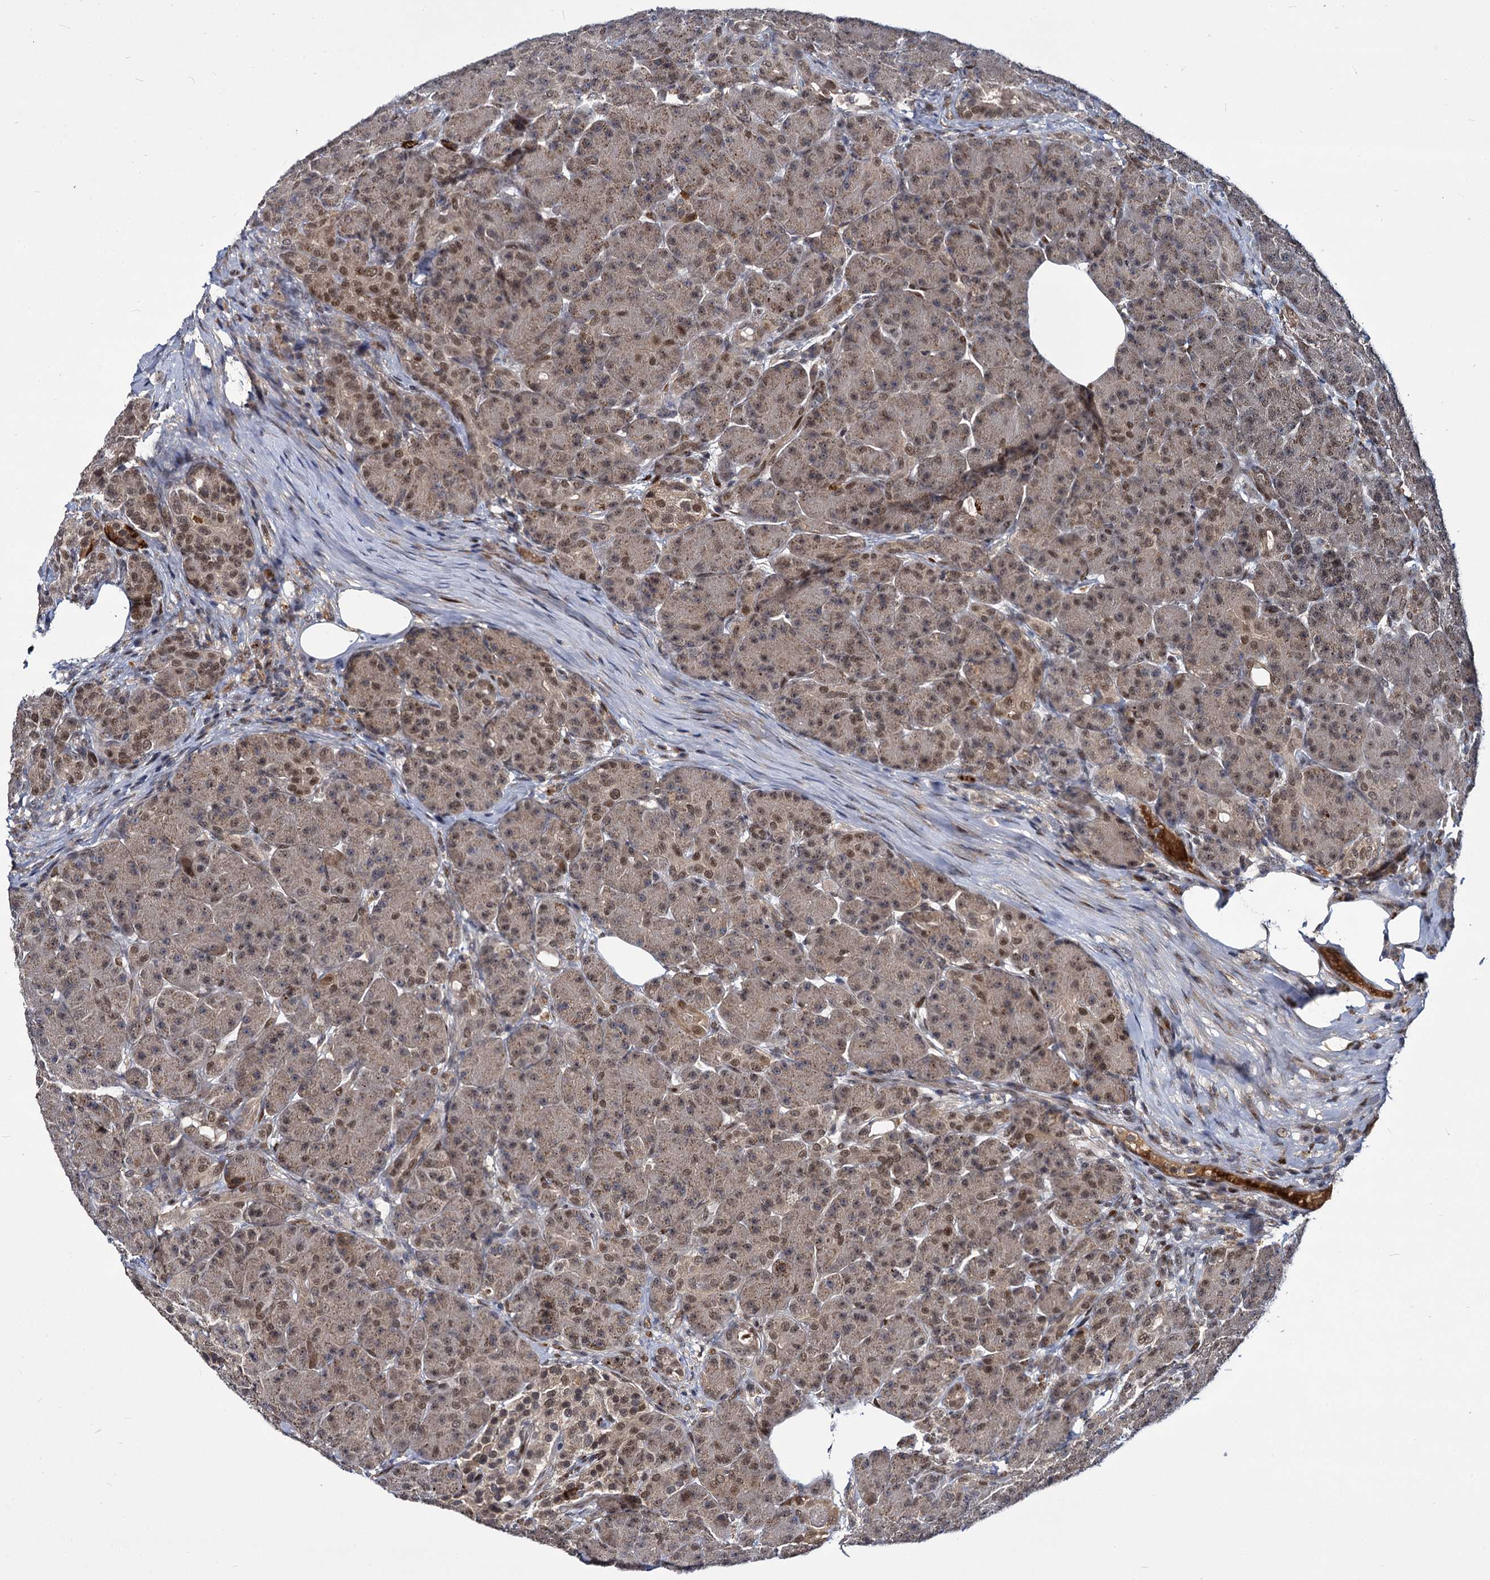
{"staining": {"intensity": "moderate", "quantity": ">75%", "location": "cytoplasmic/membranous,nuclear"}, "tissue": "pancreas", "cell_type": "Exocrine glandular cells", "image_type": "normal", "snomed": [{"axis": "morphology", "description": "Normal tissue, NOS"}, {"axis": "topography", "description": "Pancreas"}], "caption": "Immunohistochemical staining of unremarkable human pancreas reveals moderate cytoplasmic/membranous,nuclear protein expression in approximately >75% of exocrine glandular cells. The protein of interest is stained brown, and the nuclei are stained in blue (DAB (3,3'-diaminobenzidine) IHC with brightfield microscopy, high magnification).", "gene": "MAML2", "patient": {"sex": "male", "age": 63}}